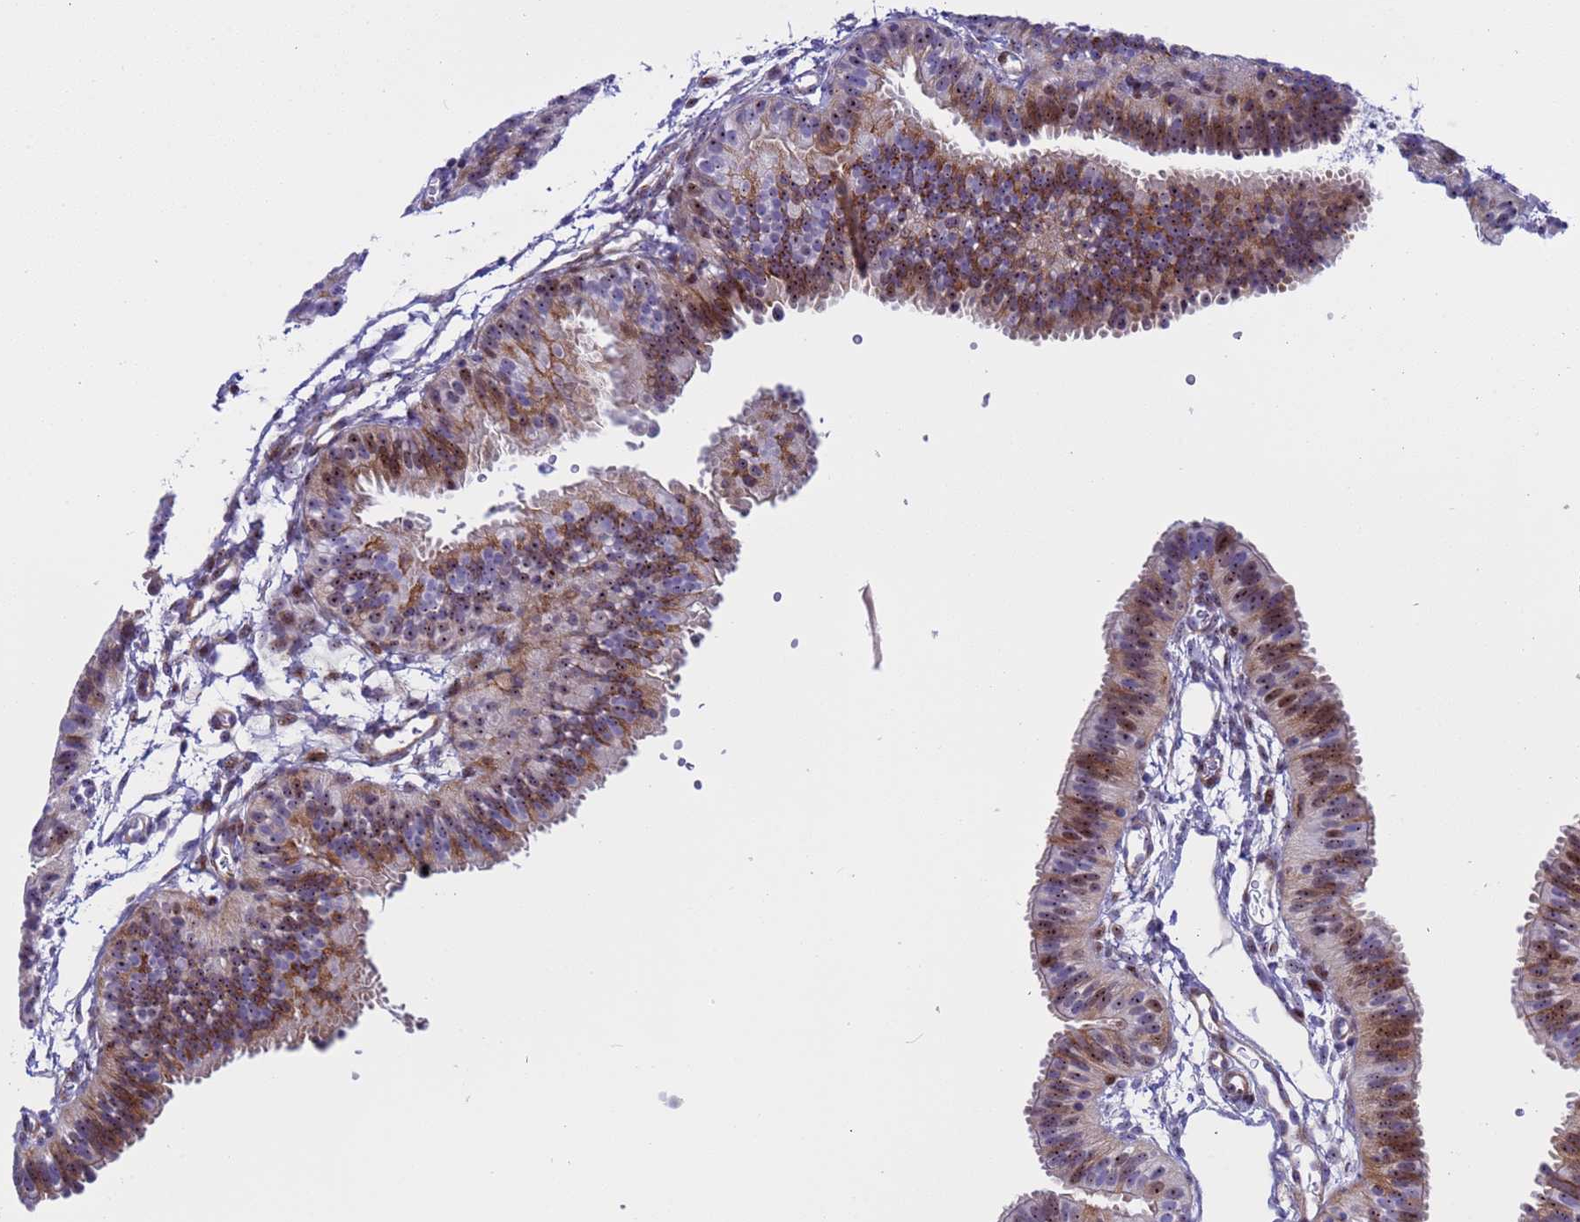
{"staining": {"intensity": "moderate", "quantity": "25%-75%", "location": "cytoplasmic/membranous,nuclear"}, "tissue": "fallopian tube", "cell_type": "Glandular cells", "image_type": "normal", "snomed": [{"axis": "morphology", "description": "Normal tissue, NOS"}, {"axis": "topography", "description": "Fallopian tube"}], "caption": "Human fallopian tube stained for a protein (brown) reveals moderate cytoplasmic/membranous,nuclear positive positivity in approximately 25%-75% of glandular cells.", "gene": "POP5", "patient": {"sex": "female", "age": 35}}